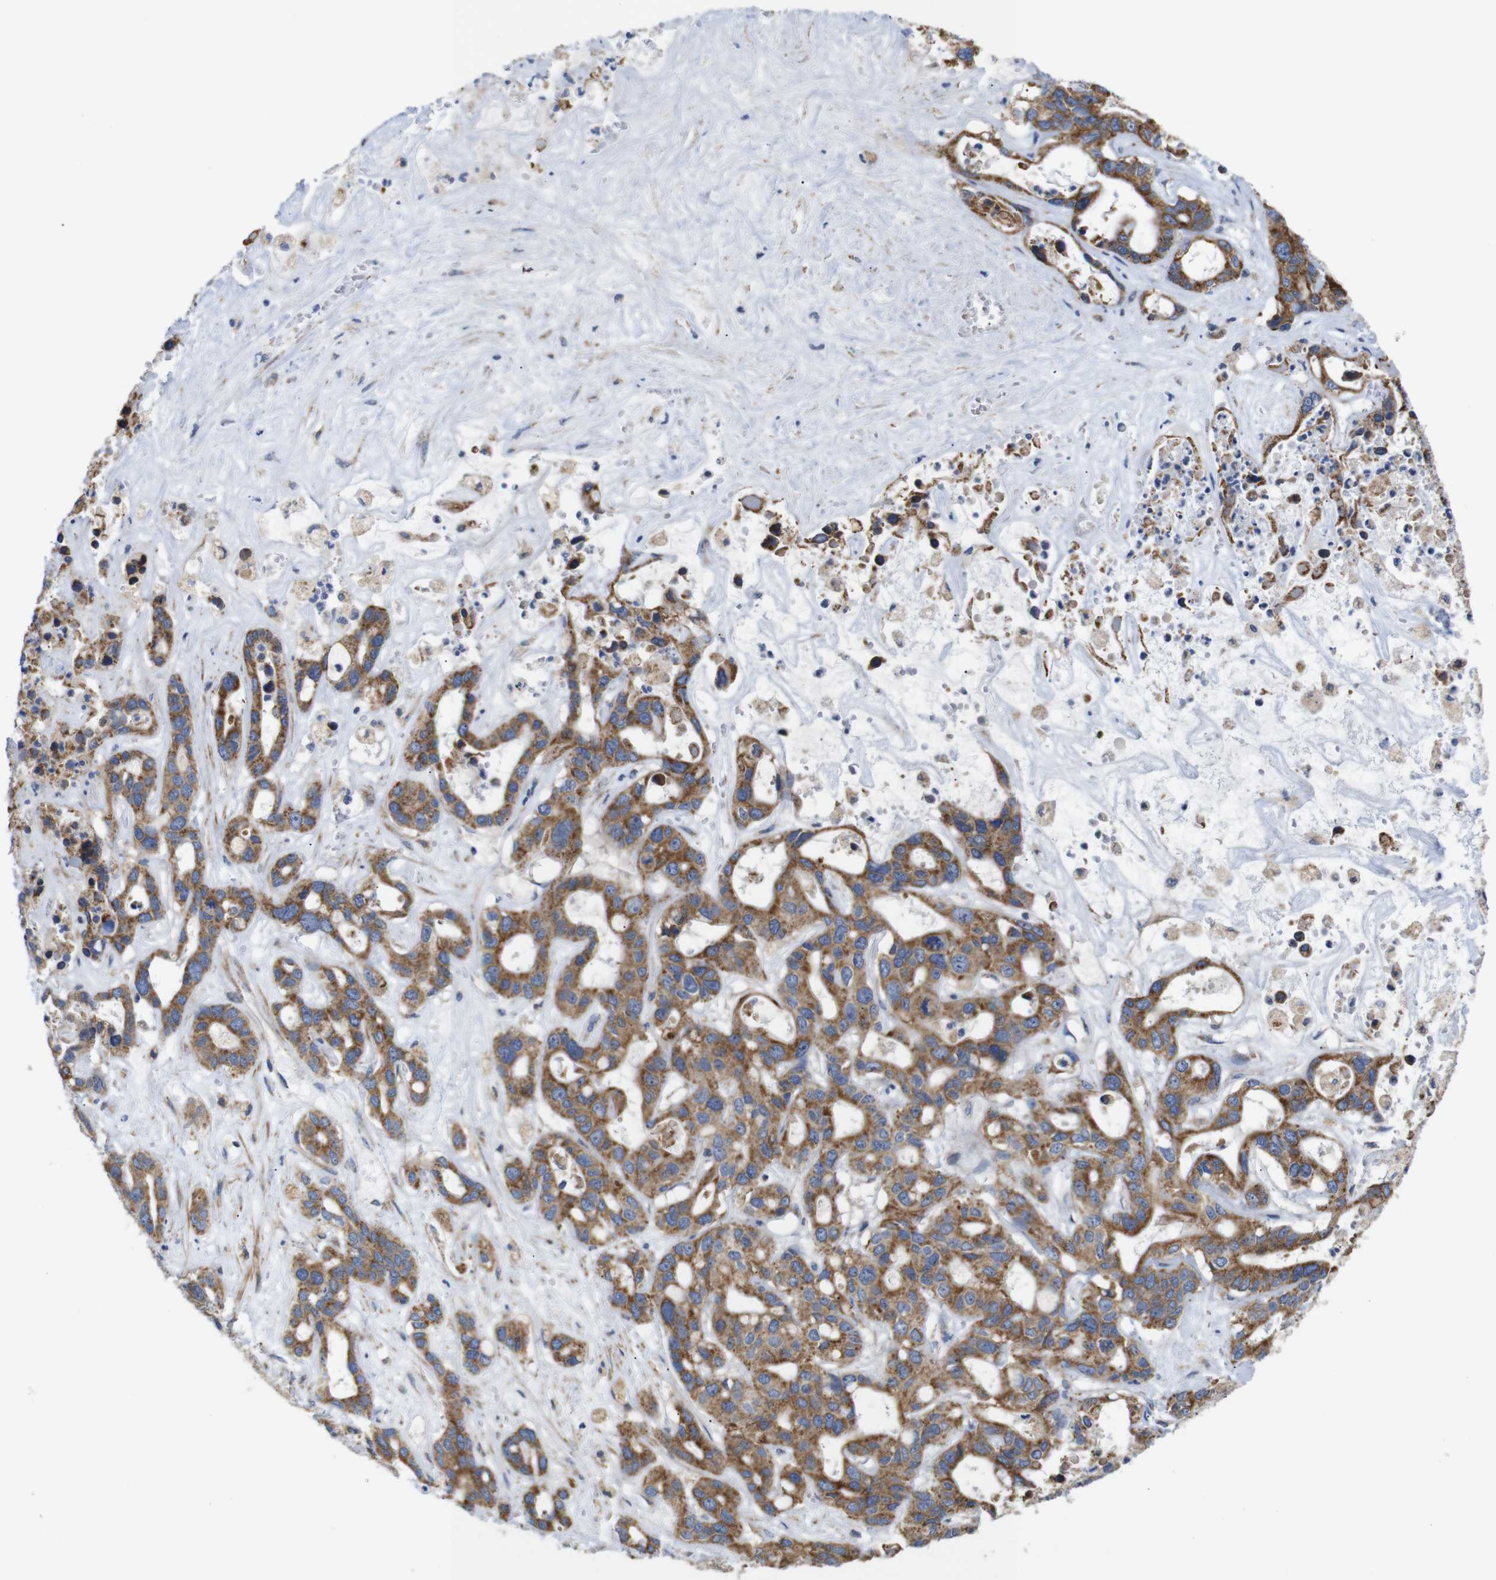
{"staining": {"intensity": "strong", "quantity": ">75%", "location": "cytoplasmic/membranous"}, "tissue": "liver cancer", "cell_type": "Tumor cells", "image_type": "cancer", "snomed": [{"axis": "morphology", "description": "Cholangiocarcinoma"}, {"axis": "topography", "description": "Liver"}], "caption": "Immunohistochemistry (IHC) of cholangiocarcinoma (liver) displays high levels of strong cytoplasmic/membranous staining in about >75% of tumor cells.", "gene": "FAM171B", "patient": {"sex": "female", "age": 65}}